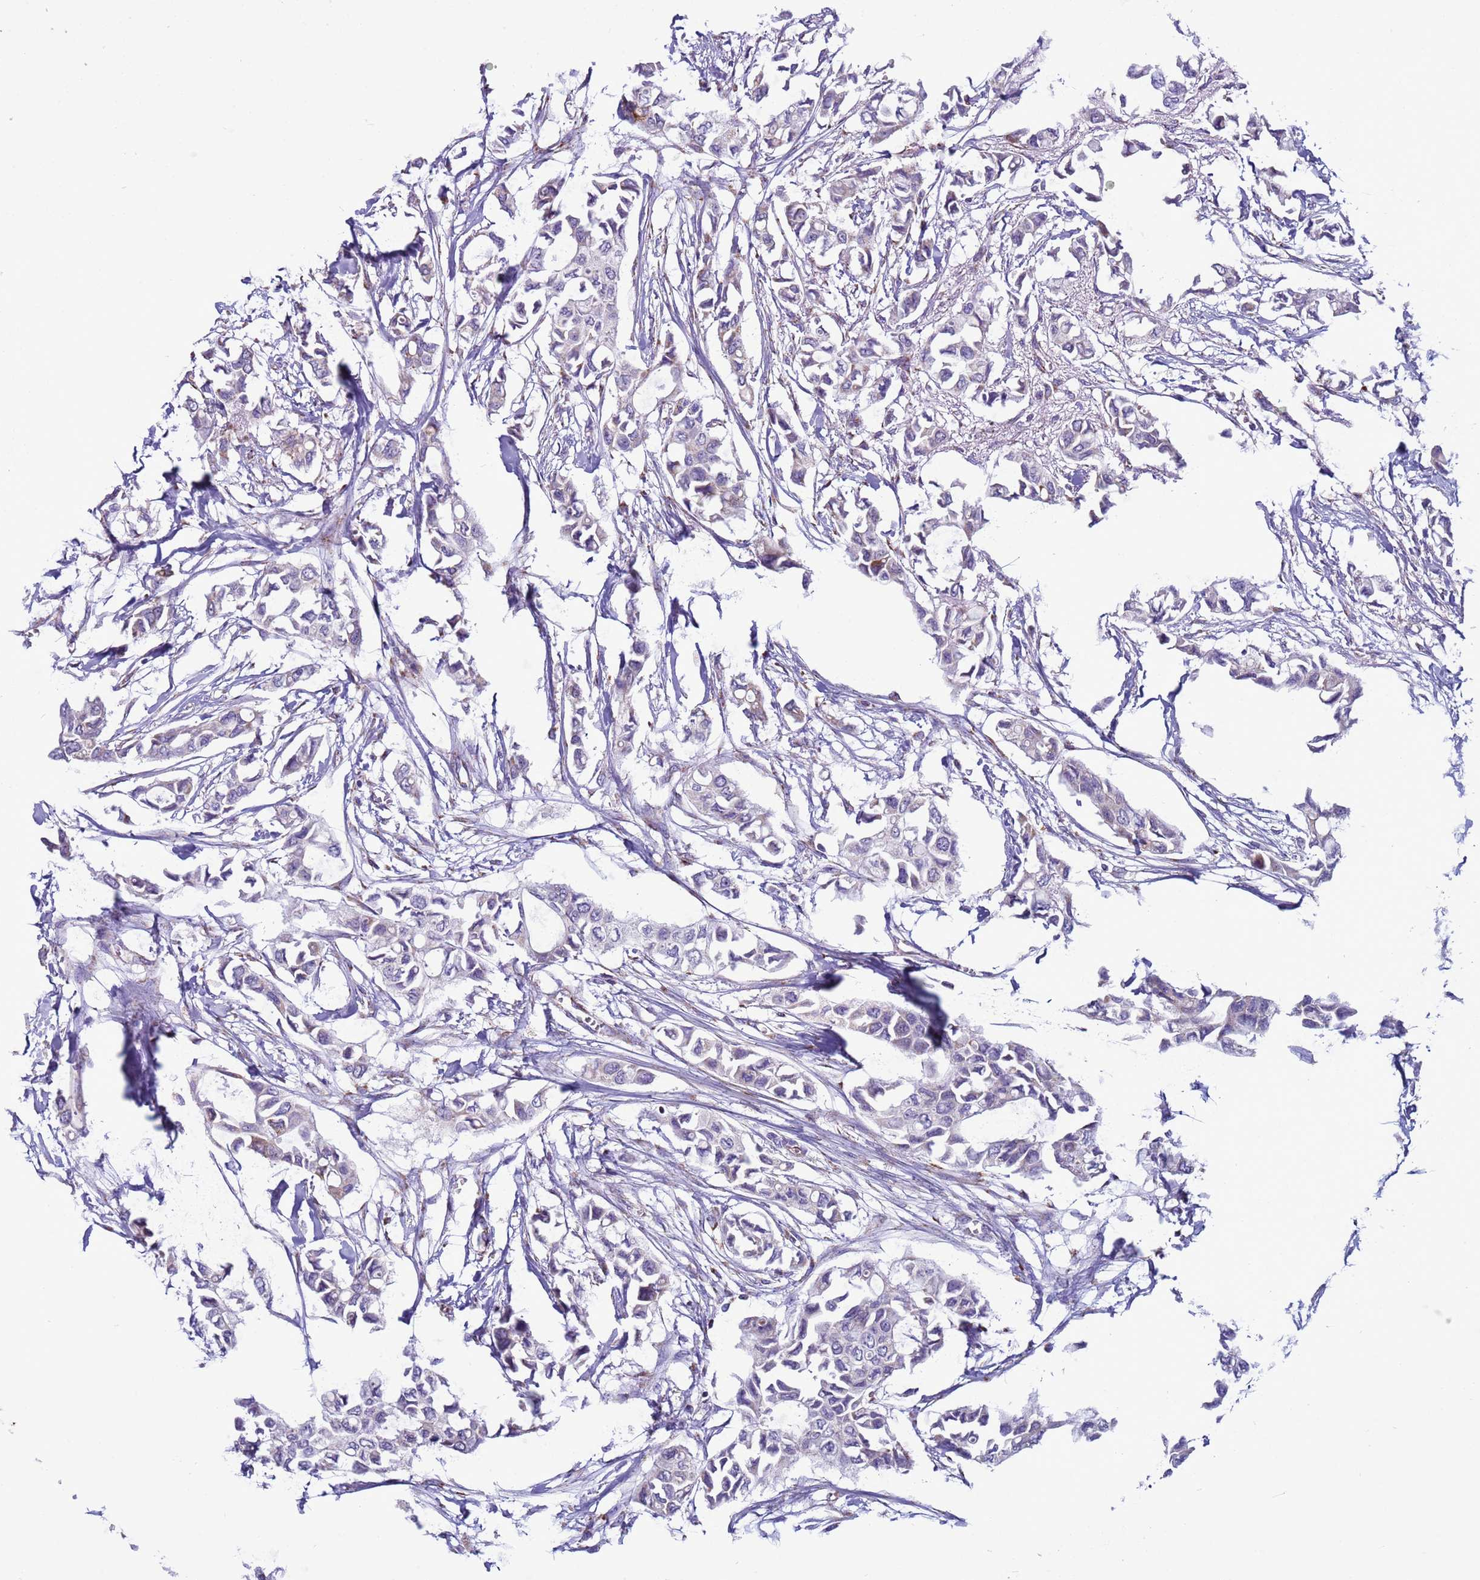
{"staining": {"intensity": "weak", "quantity": "25%-75%", "location": "cytoplasmic/membranous"}, "tissue": "breast cancer", "cell_type": "Tumor cells", "image_type": "cancer", "snomed": [{"axis": "morphology", "description": "Duct carcinoma"}, {"axis": "topography", "description": "Breast"}], "caption": "High-power microscopy captured an immunohistochemistry (IHC) photomicrograph of breast invasive ductal carcinoma, revealing weak cytoplasmic/membranous positivity in about 25%-75% of tumor cells. (DAB IHC with brightfield microscopy, high magnification).", "gene": "NCALD", "patient": {"sex": "female", "age": 41}}